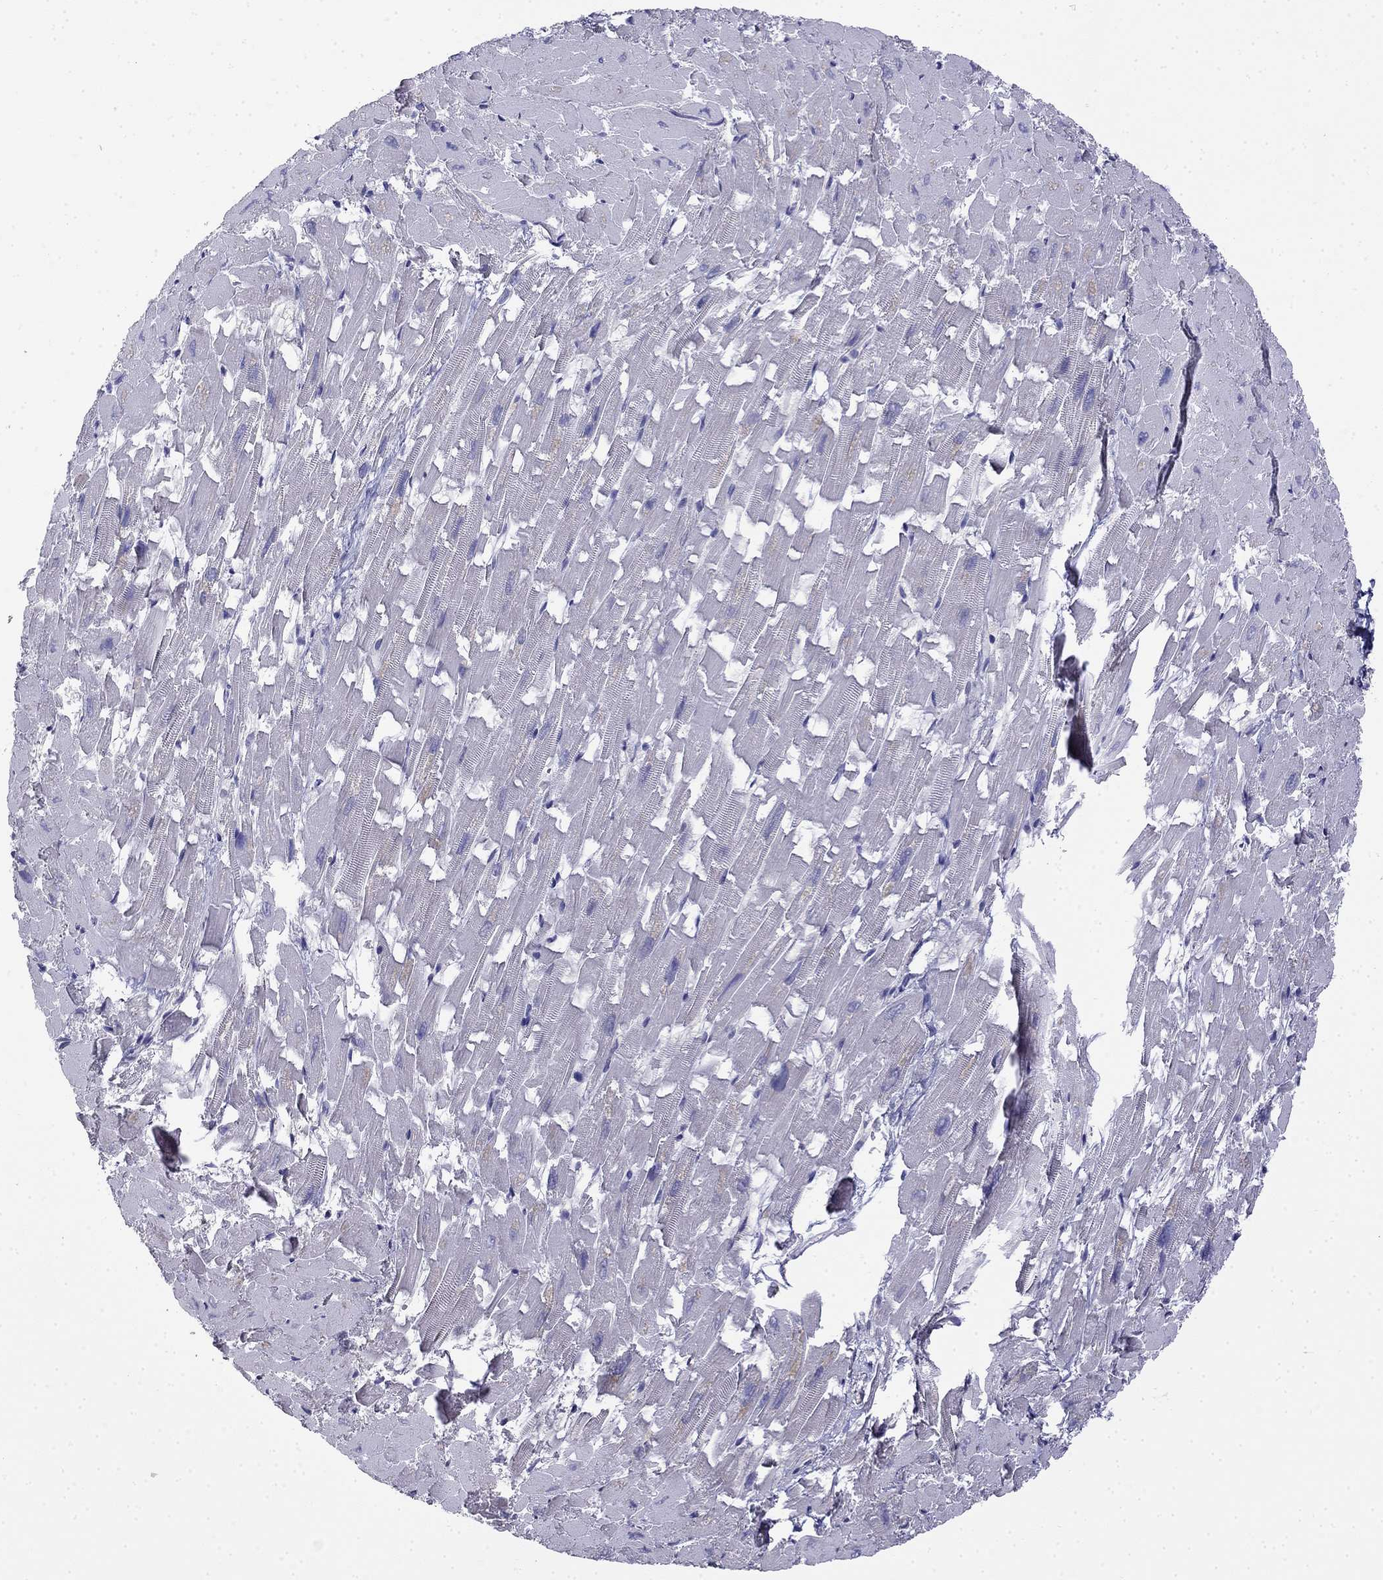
{"staining": {"intensity": "negative", "quantity": "none", "location": "none"}, "tissue": "heart muscle", "cell_type": "Cardiomyocytes", "image_type": "normal", "snomed": [{"axis": "morphology", "description": "Normal tissue, NOS"}, {"axis": "topography", "description": "Heart"}], "caption": "This is an immunohistochemistry (IHC) histopathology image of unremarkable human heart muscle. There is no positivity in cardiomyocytes.", "gene": "GUCA1B", "patient": {"sex": "female", "age": 64}}